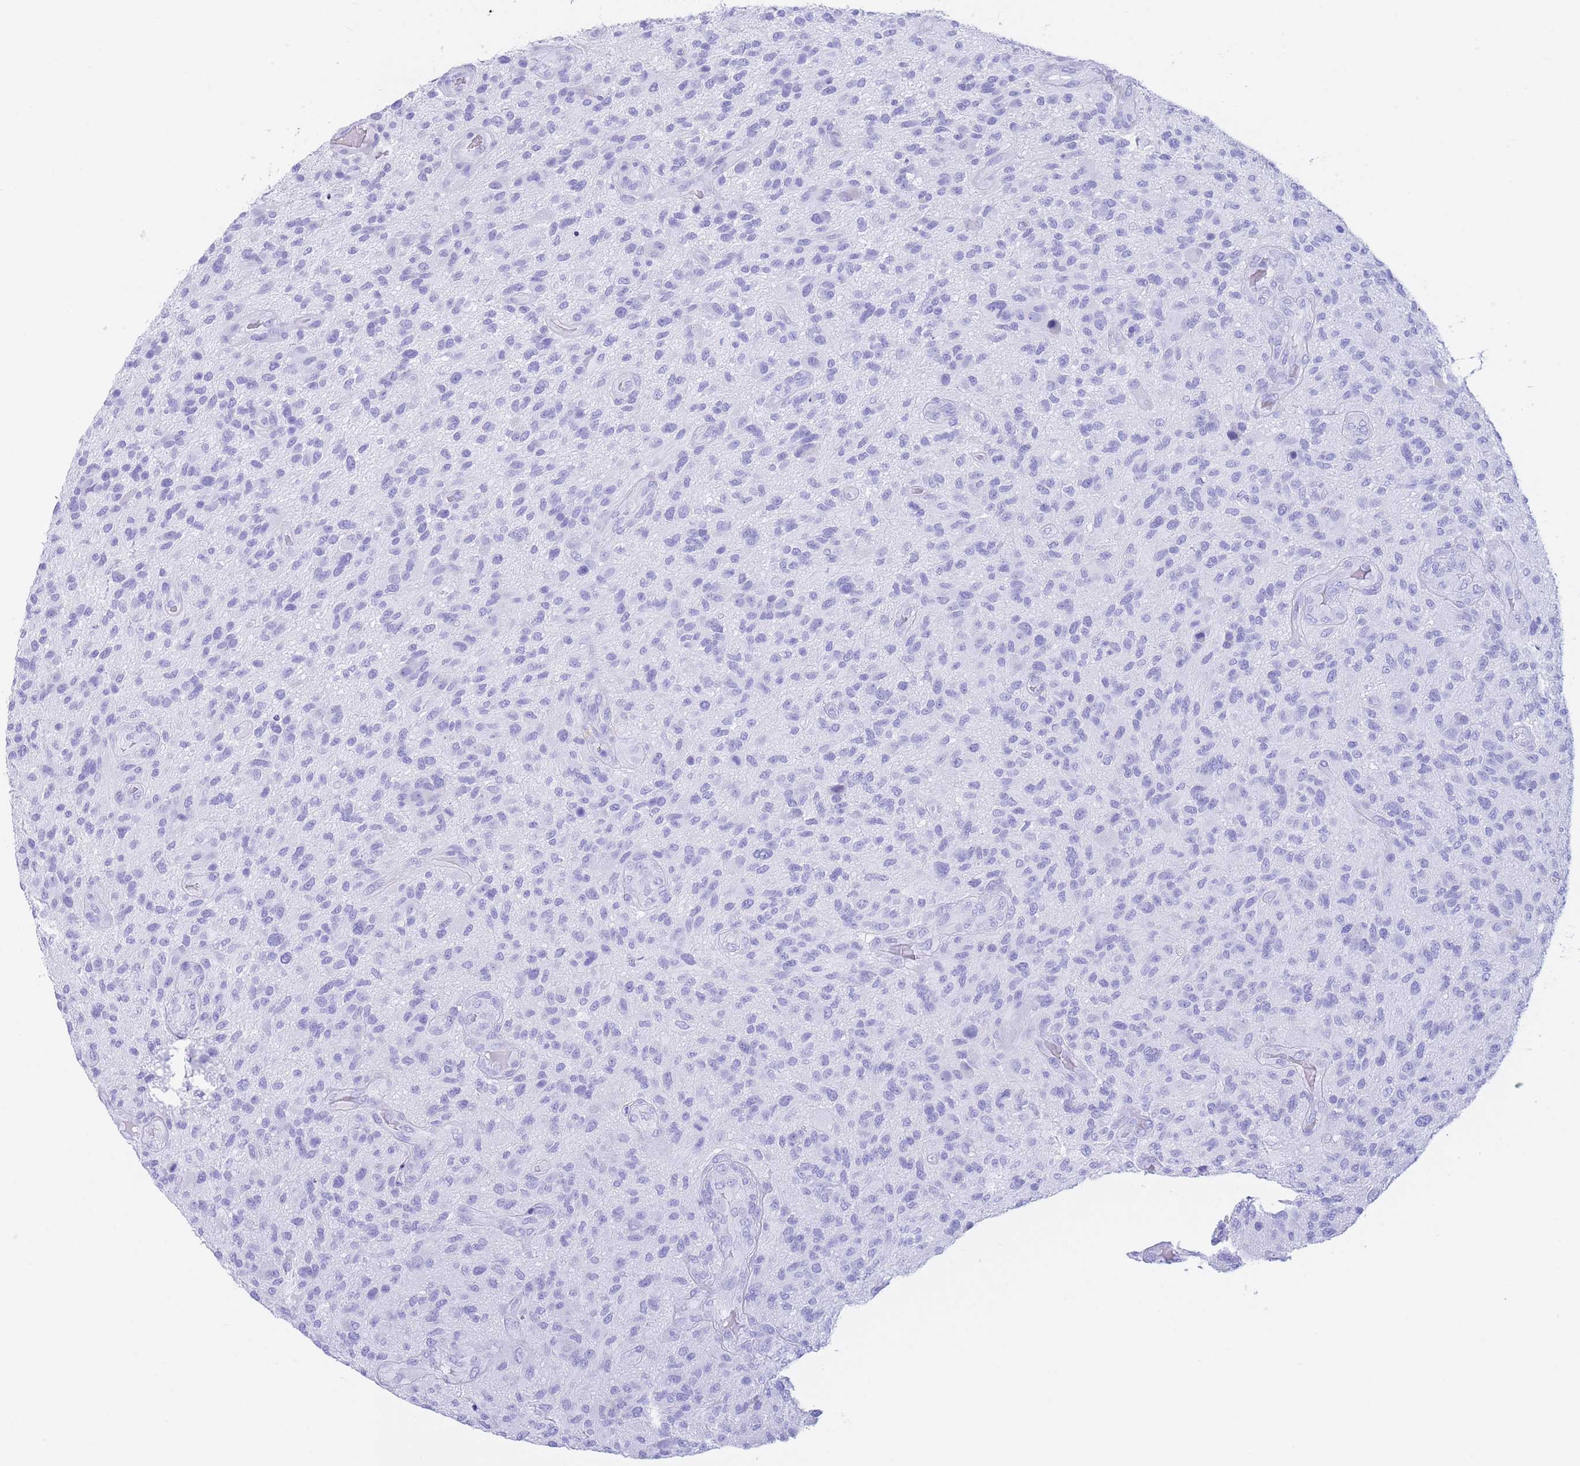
{"staining": {"intensity": "negative", "quantity": "none", "location": "none"}, "tissue": "glioma", "cell_type": "Tumor cells", "image_type": "cancer", "snomed": [{"axis": "morphology", "description": "Glioma, malignant, High grade"}, {"axis": "topography", "description": "Brain"}], "caption": "There is no significant positivity in tumor cells of glioma.", "gene": "SLCO1B3", "patient": {"sex": "male", "age": 47}}